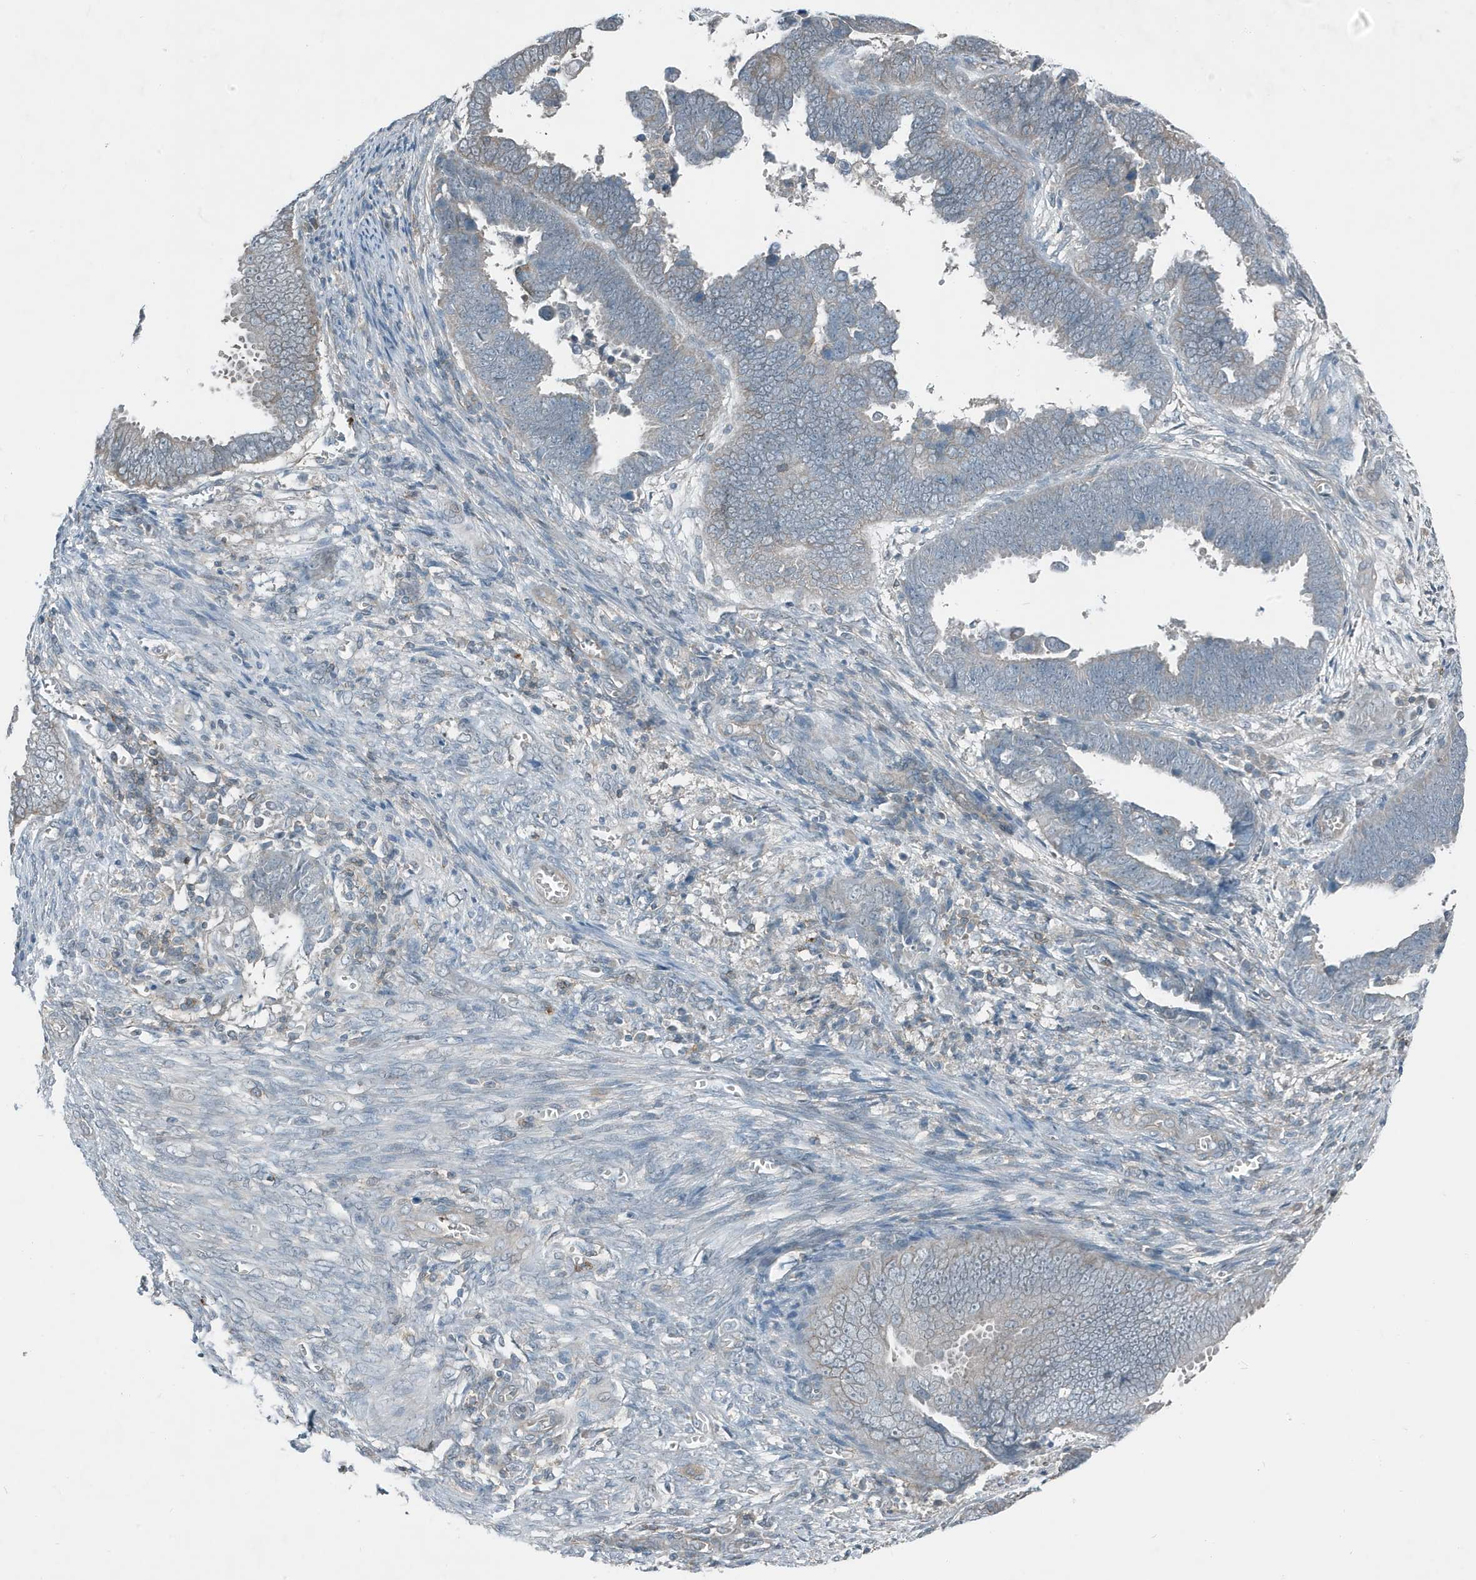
{"staining": {"intensity": "negative", "quantity": "none", "location": "none"}, "tissue": "endometrial cancer", "cell_type": "Tumor cells", "image_type": "cancer", "snomed": [{"axis": "morphology", "description": "Adenocarcinoma, NOS"}, {"axis": "topography", "description": "Endometrium"}], "caption": "Immunohistochemistry (IHC) micrograph of neoplastic tissue: human endometrial adenocarcinoma stained with DAB demonstrates no significant protein expression in tumor cells.", "gene": "DAPP1", "patient": {"sex": "female", "age": 75}}